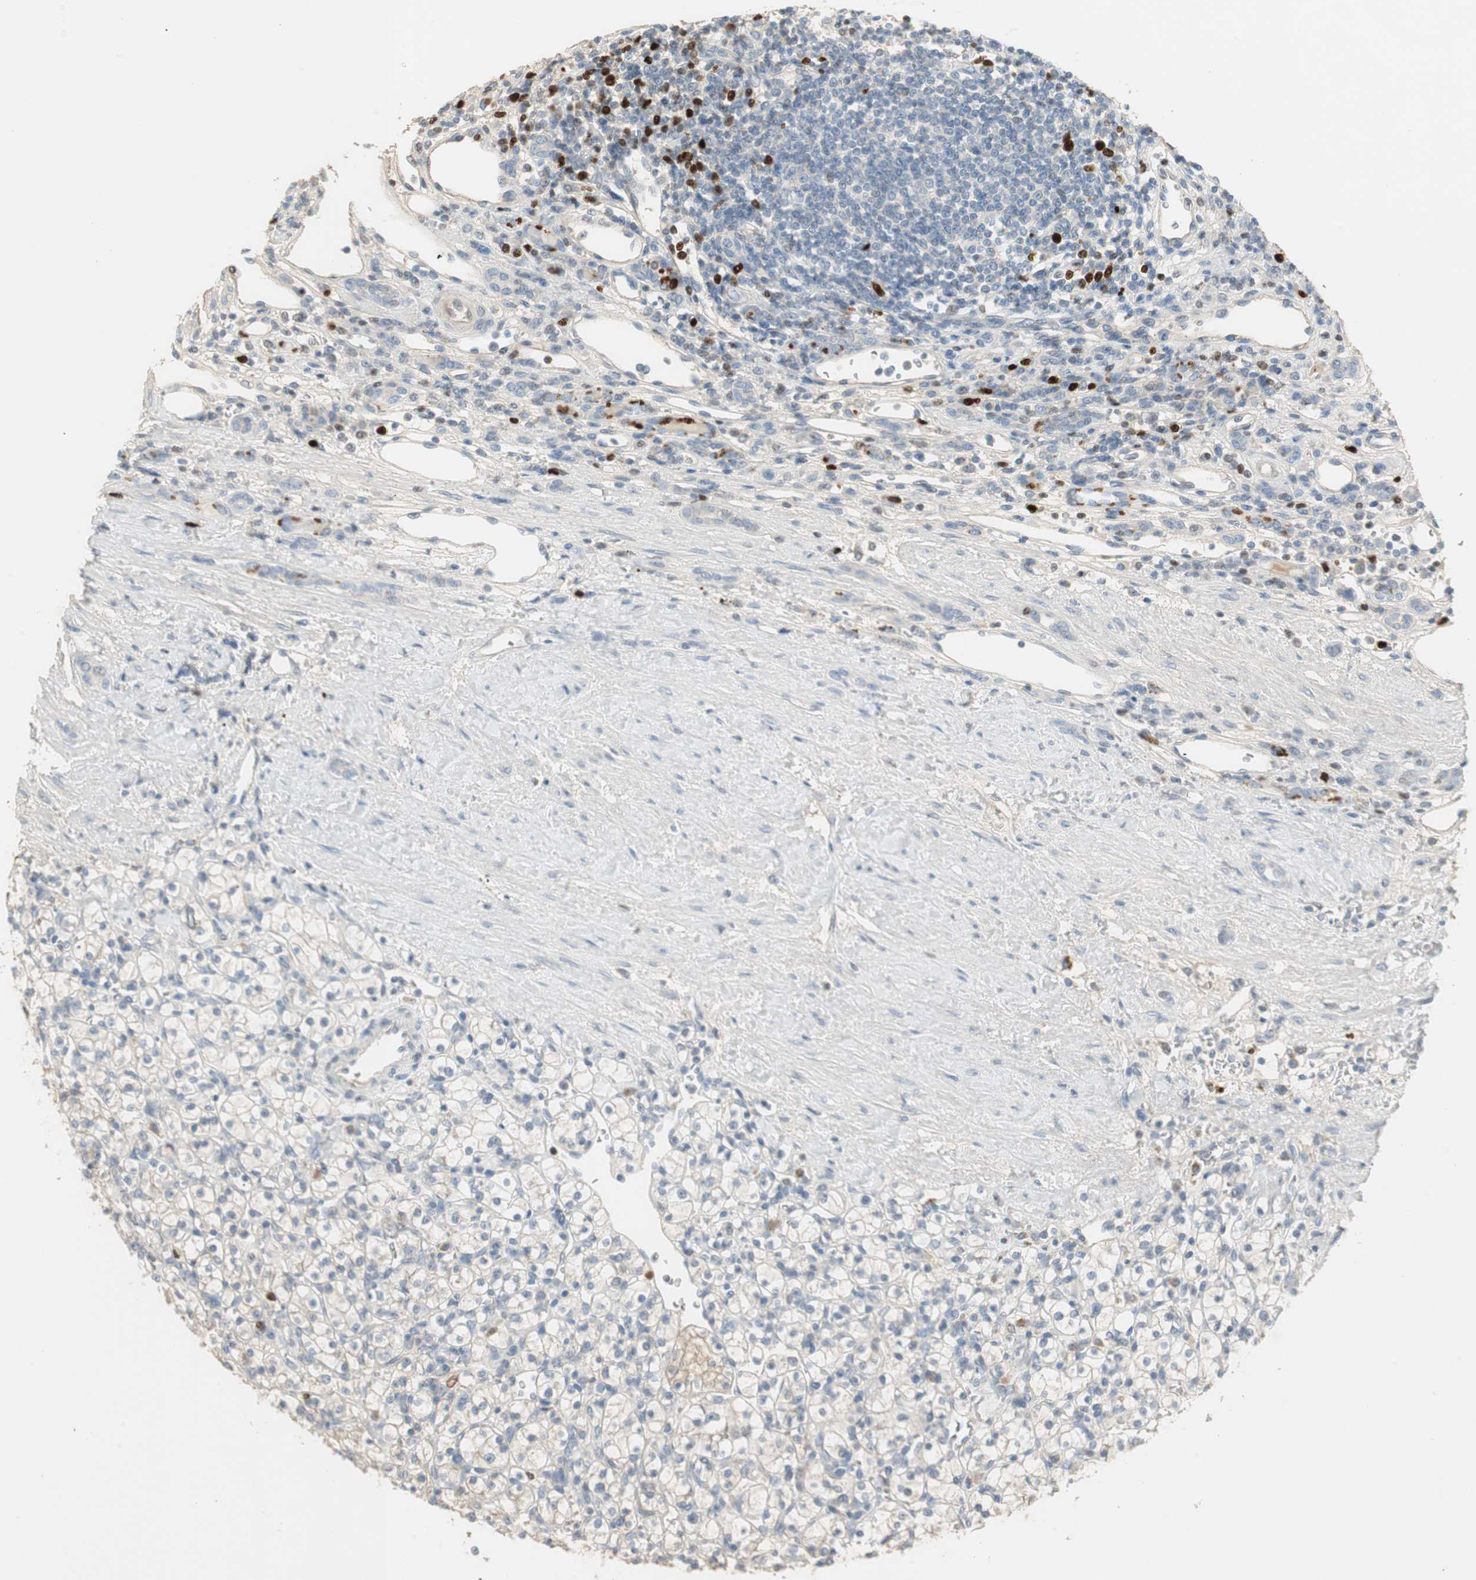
{"staining": {"intensity": "negative", "quantity": "none", "location": "none"}, "tissue": "renal cancer", "cell_type": "Tumor cells", "image_type": "cancer", "snomed": [{"axis": "morphology", "description": "Normal tissue, NOS"}, {"axis": "morphology", "description": "Adenocarcinoma, NOS"}, {"axis": "topography", "description": "Kidney"}], "caption": "The photomicrograph exhibits no significant positivity in tumor cells of adenocarcinoma (renal).", "gene": "RUNX2", "patient": {"sex": "female", "age": 55}}